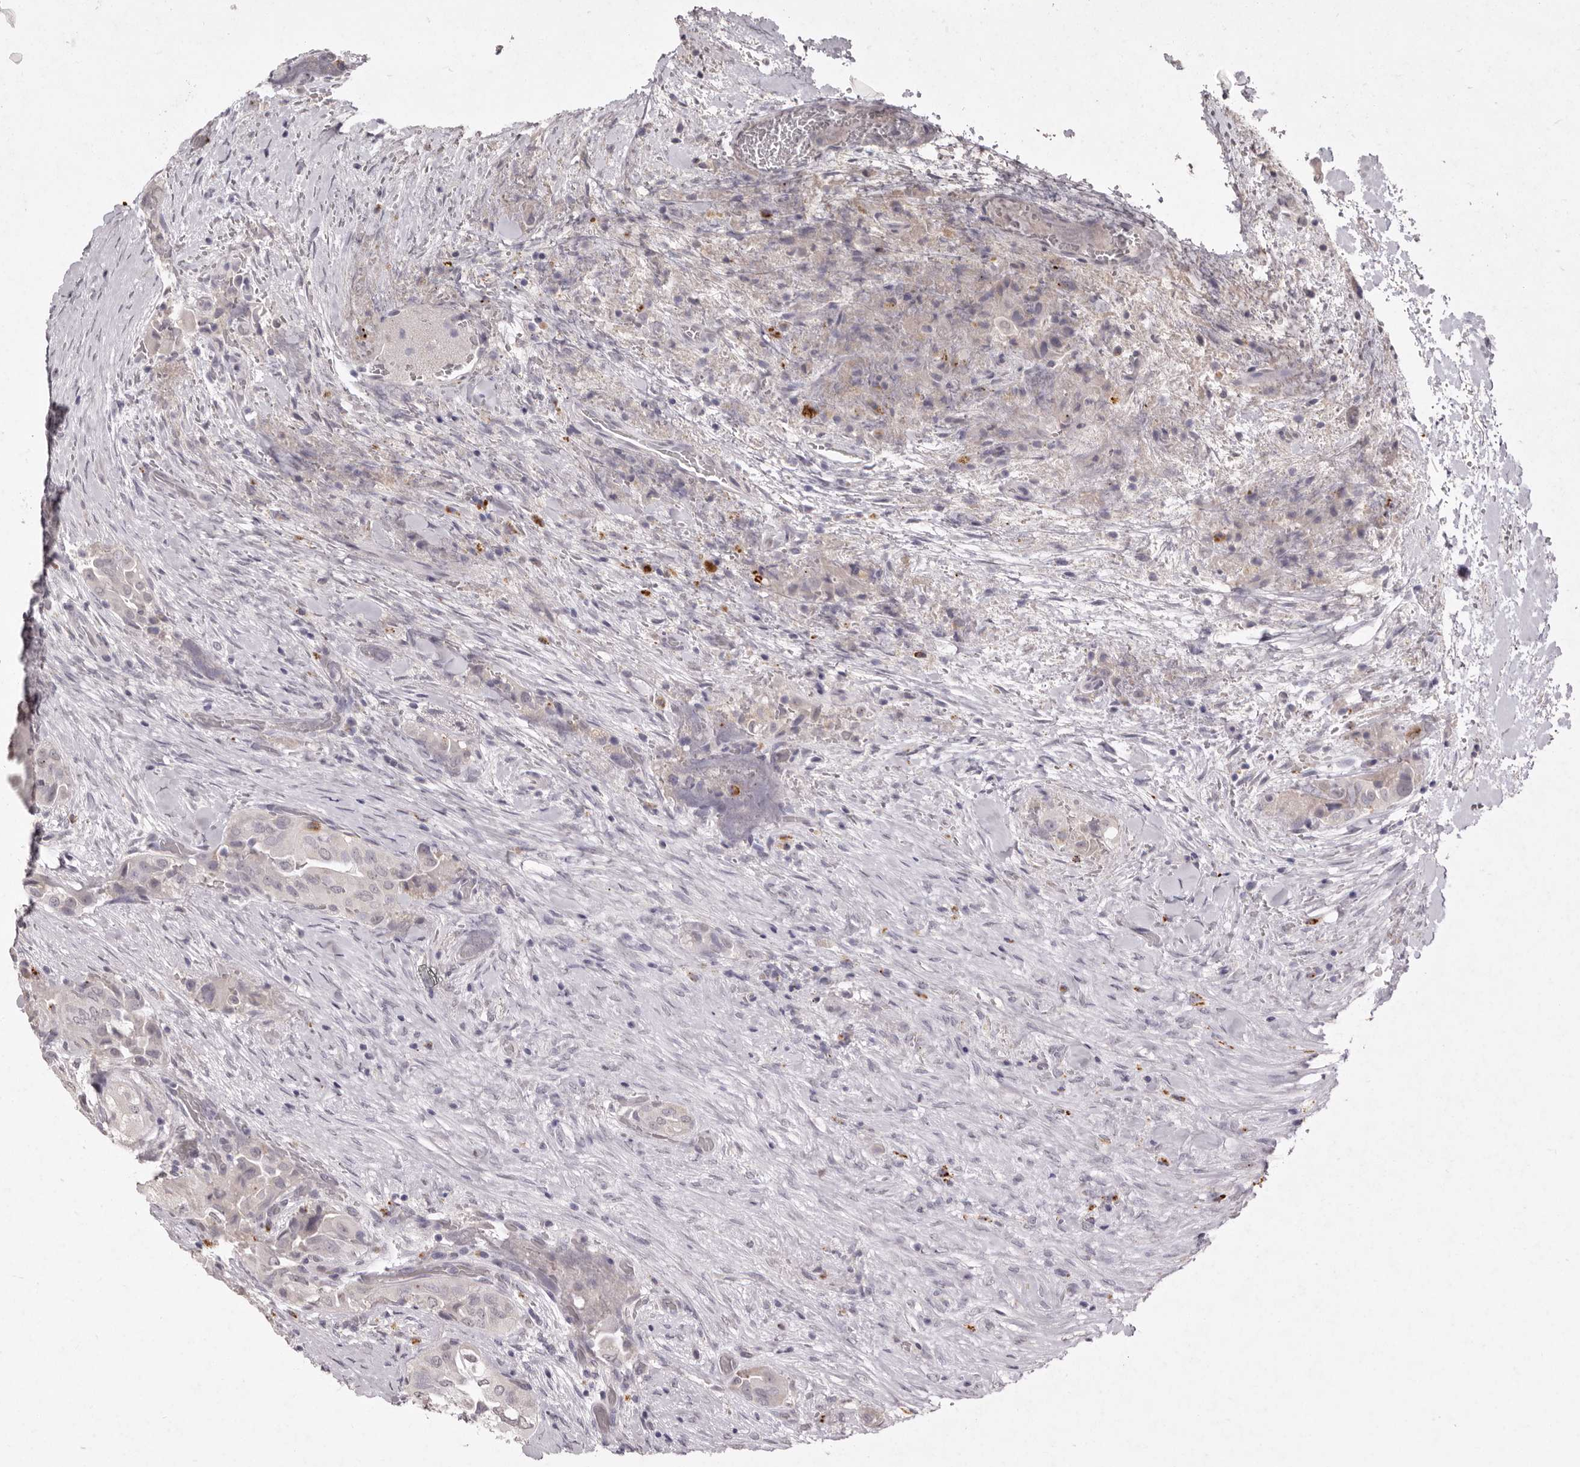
{"staining": {"intensity": "negative", "quantity": "none", "location": "none"}, "tissue": "thyroid cancer", "cell_type": "Tumor cells", "image_type": "cancer", "snomed": [{"axis": "morphology", "description": "Papillary adenocarcinoma, NOS"}, {"axis": "topography", "description": "Thyroid gland"}], "caption": "There is no significant expression in tumor cells of thyroid cancer.", "gene": "FAM185A", "patient": {"sex": "female", "age": 59}}